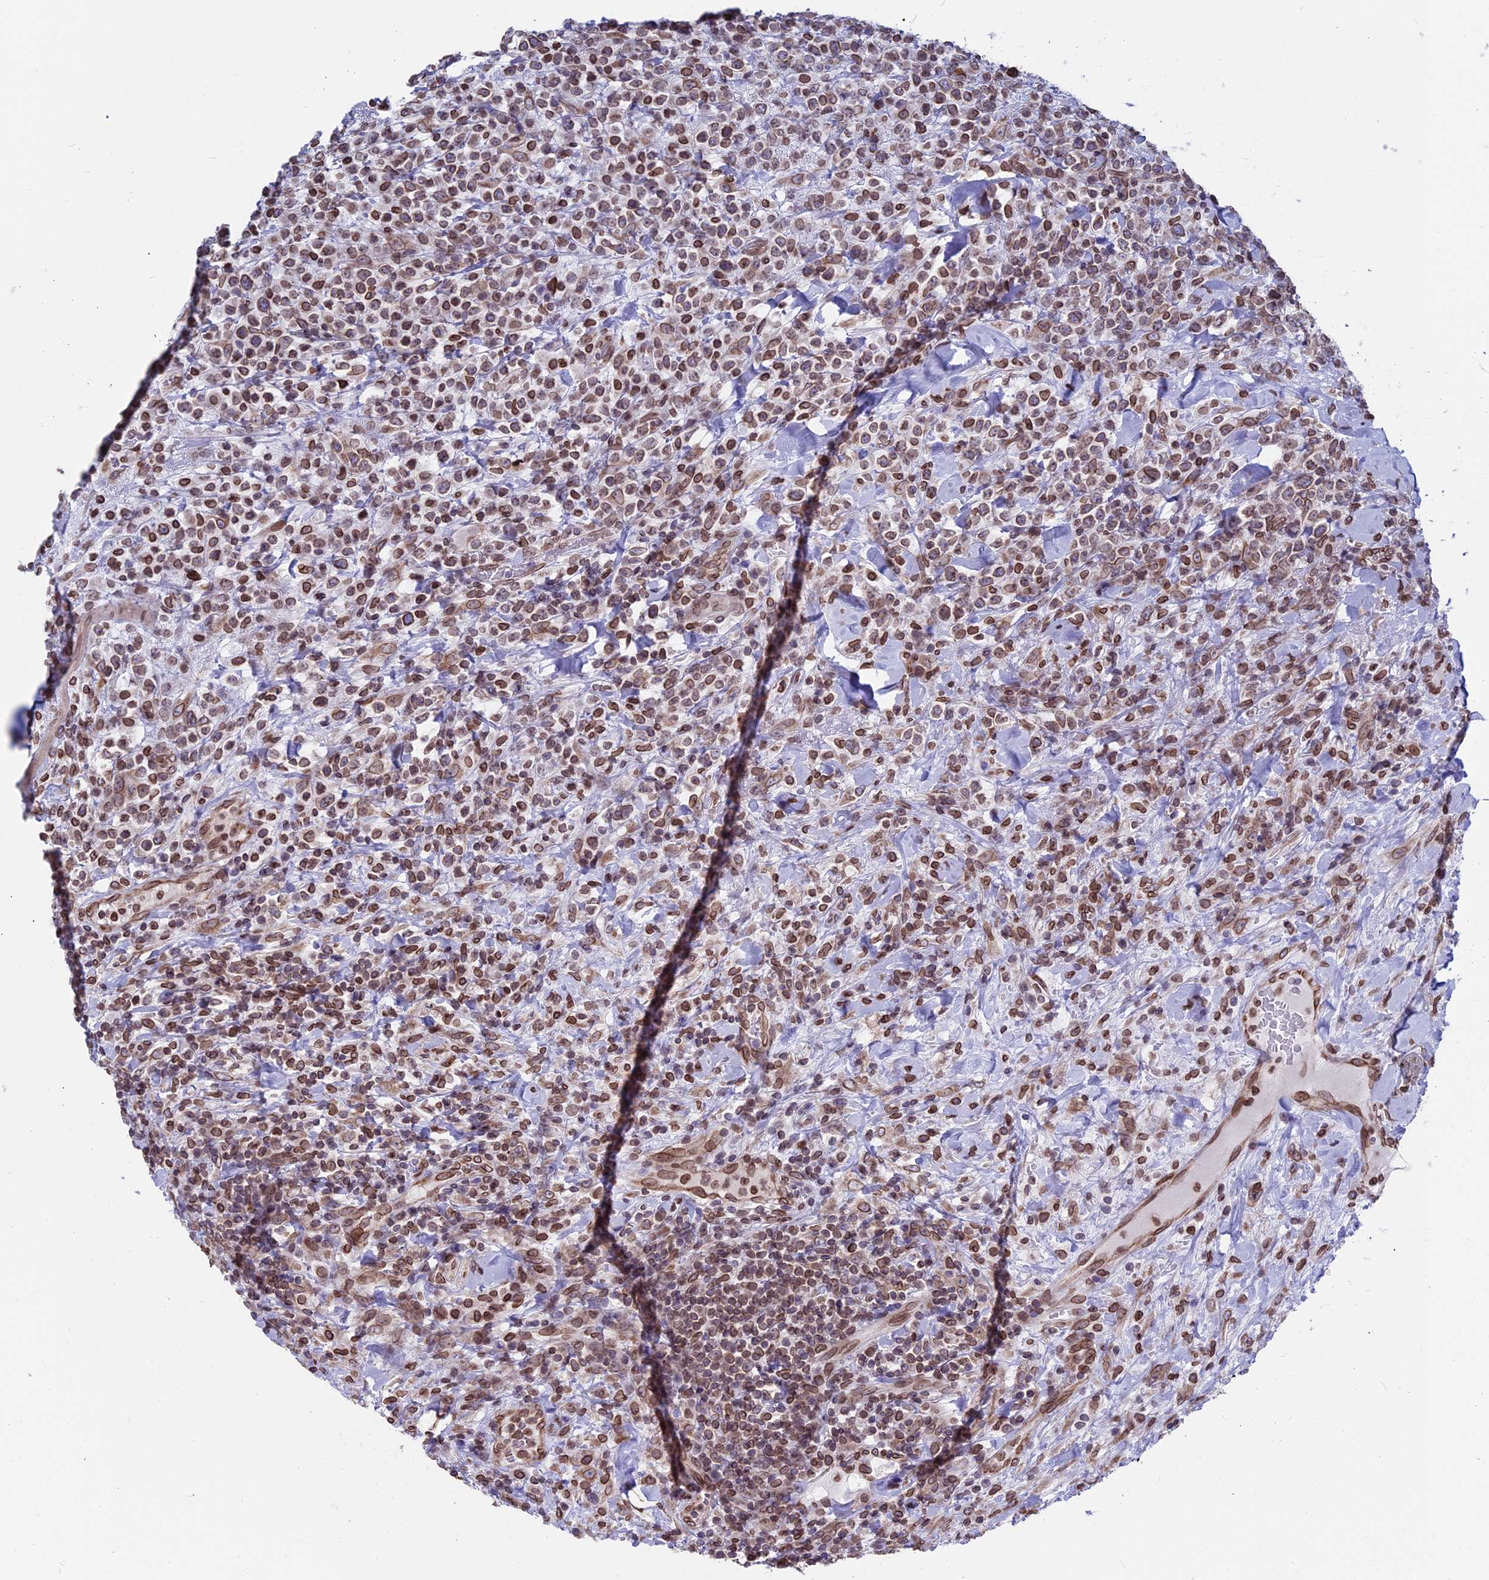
{"staining": {"intensity": "moderate", "quantity": ">75%", "location": "cytoplasmic/membranous,nuclear"}, "tissue": "lymphoma", "cell_type": "Tumor cells", "image_type": "cancer", "snomed": [{"axis": "morphology", "description": "Malignant lymphoma, non-Hodgkin's type, High grade"}, {"axis": "topography", "description": "Colon"}], "caption": "Tumor cells reveal moderate cytoplasmic/membranous and nuclear positivity in about >75% of cells in high-grade malignant lymphoma, non-Hodgkin's type. (IHC, brightfield microscopy, high magnification).", "gene": "PTCHD4", "patient": {"sex": "female", "age": 53}}